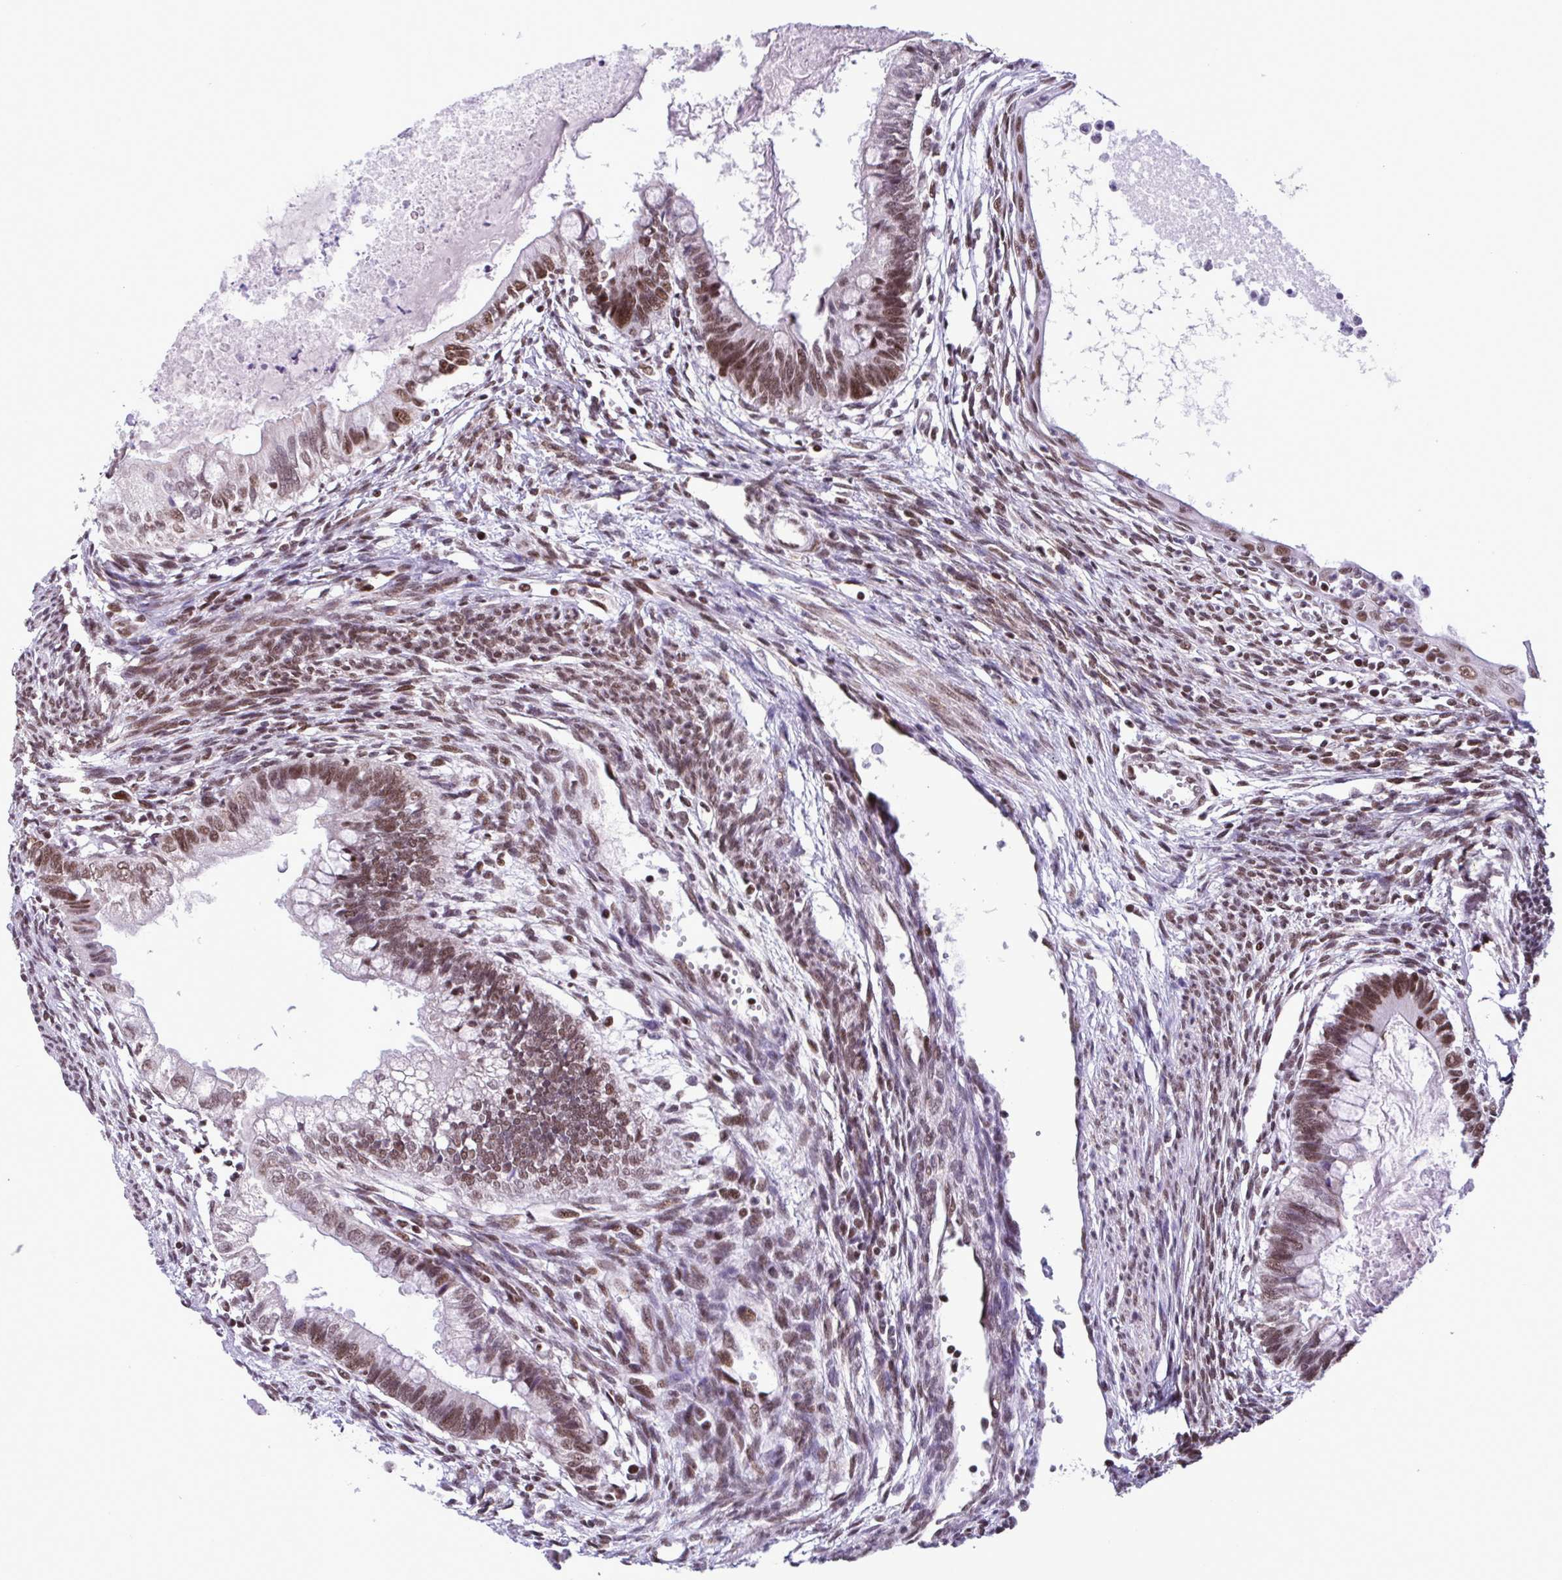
{"staining": {"intensity": "moderate", "quantity": "25%-75%", "location": "nuclear"}, "tissue": "testis cancer", "cell_type": "Tumor cells", "image_type": "cancer", "snomed": [{"axis": "morphology", "description": "Carcinoma, Embryonal, NOS"}, {"axis": "topography", "description": "Testis"}], "caption": "This is an image of IHC staining of testis cancer, which shows moderate positivity in the nuclear of tumor cells.", "gene": "TIMM21", "patient": {"sex": "male", "age": 37}}